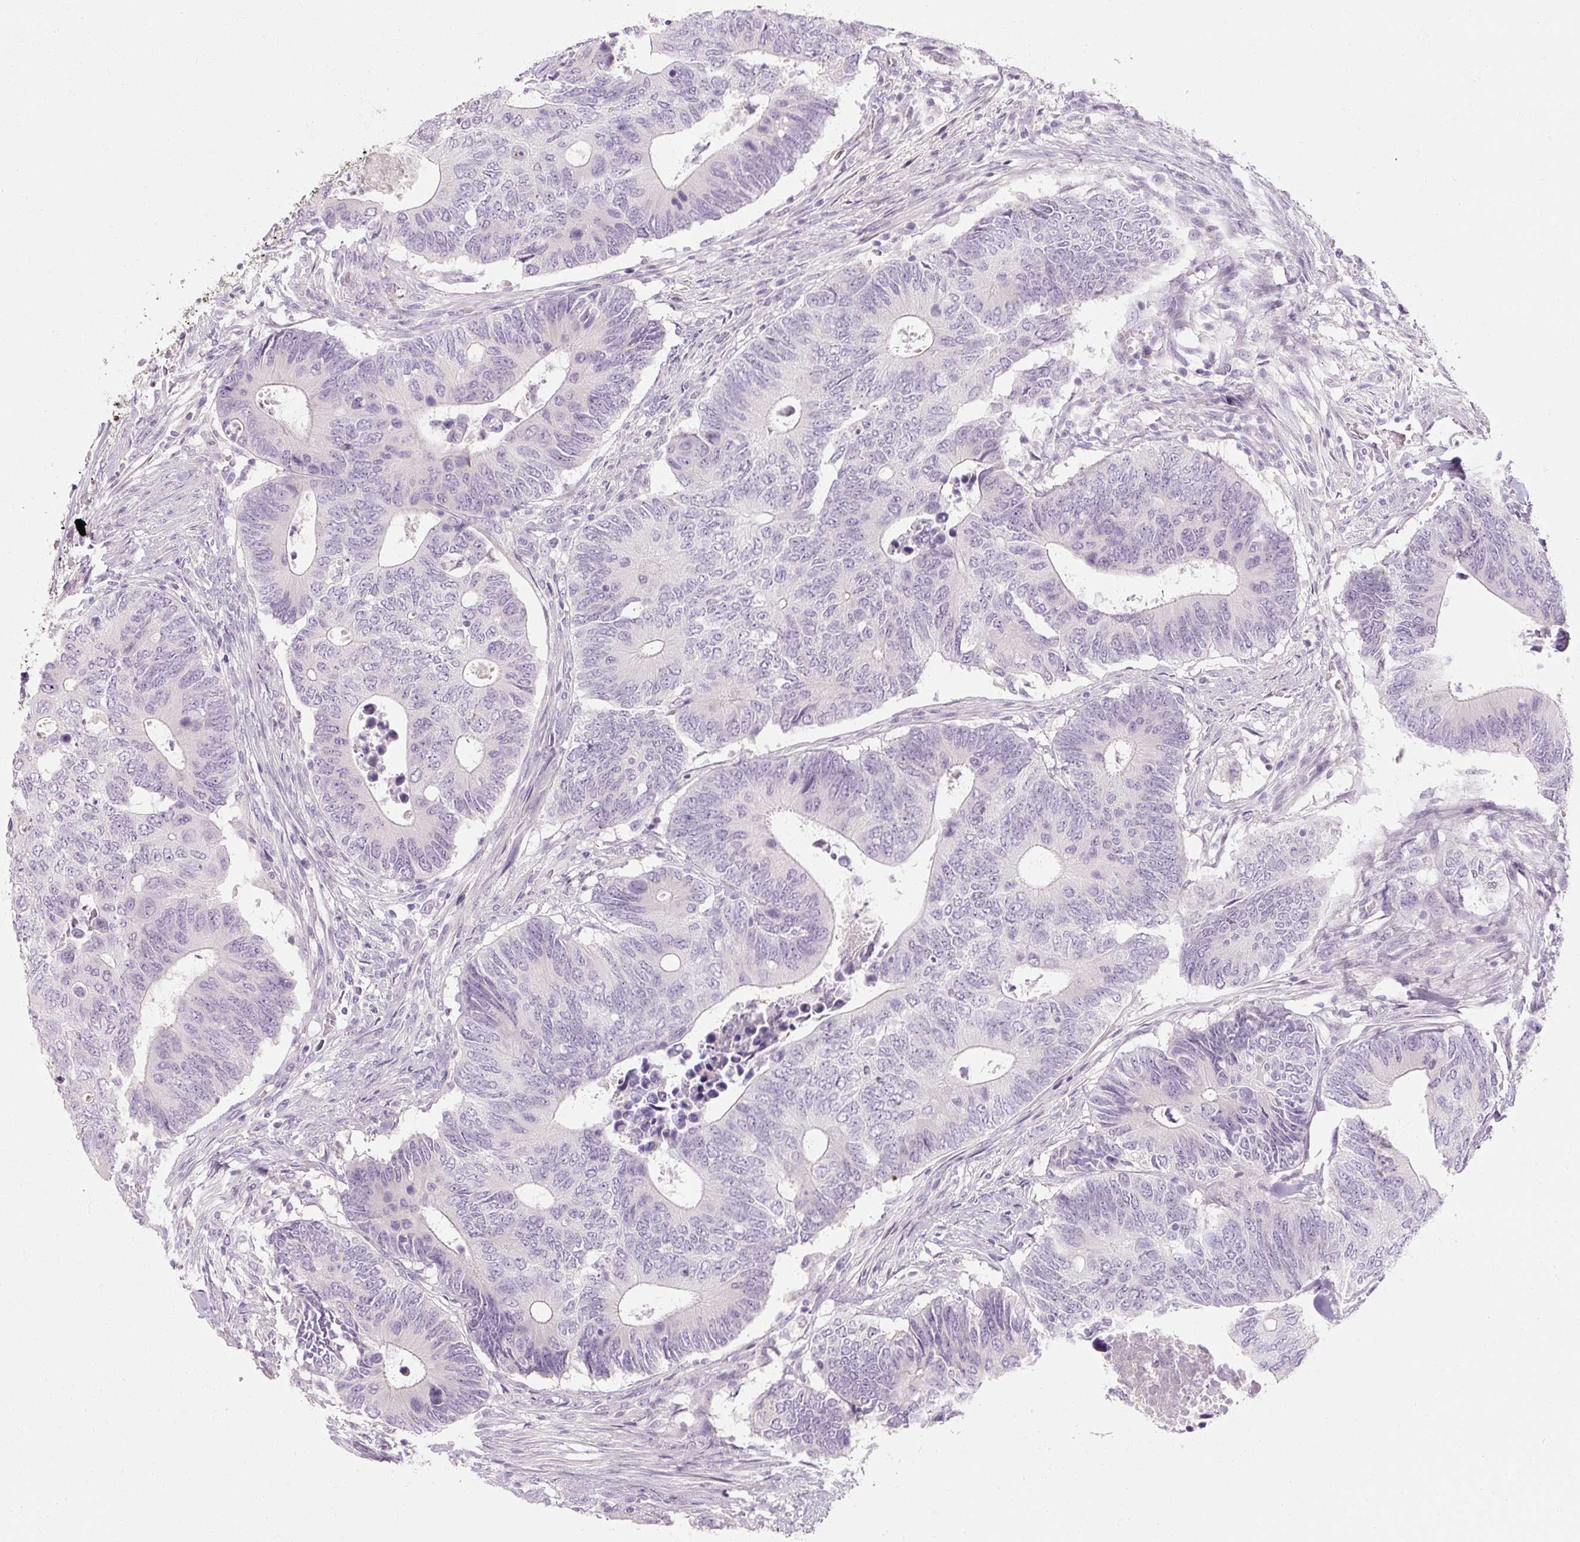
{"staining": {"intensity": "negative", "quantity": "none", "location": "none"}, "tissue": "colorectal cancer", "cell_type": "Tumor cells", "image_type": "cancer", "snomed": [{"axis": "morphology", "description": "Adenocarcinoma, NOS"}, {"axis": "topography", "description": "Colon"}], "caption": "Protein analysis of colorectal adenocarcinoma displays no significant positivity in tumor cells.", "gene": "NFE2L3", "patient": {"sex": "male", "age": 87}}